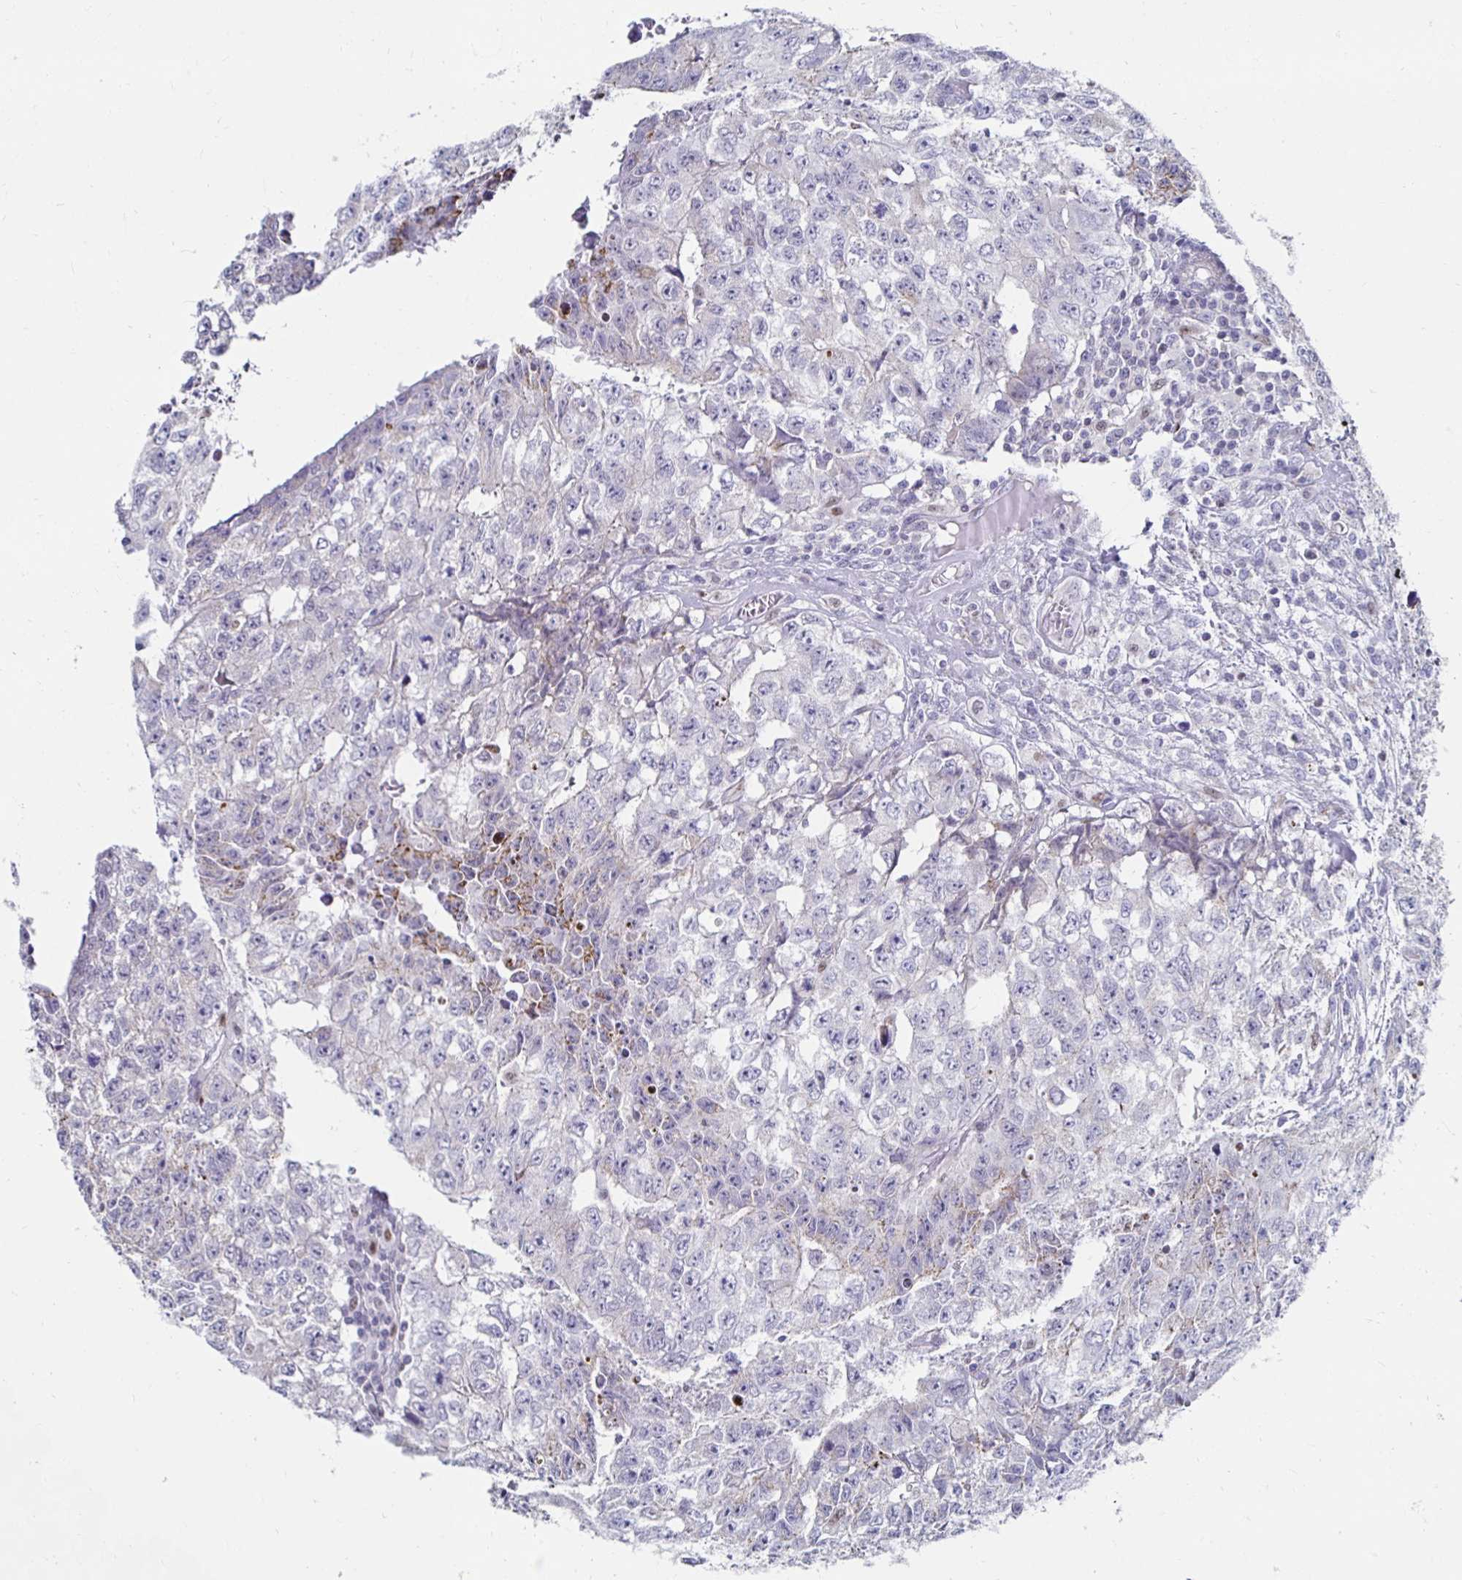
{"staining": {"intensity": "moderate", "quantity": "<25%", "location": "cytoplasmic/membranous"}, "tissue": "testis cancer", "cell_type": "Tumor cells", "image_type": "cancer", "snomed": [{"axis": "morphology", "description": "Carcinoma, Embryonal, NOS"}, {"axis": "morphology", "description": "Teratoma, malignant, NOS"}, {"axis": "topography", "description": "Testis"}], "caption": "IHC staining of testis cancer, which reveals low levels of moderate cytoplasmic/membranous staining in approximately <25% of tumor cells indicating moderate cytoplasmic/membranous protein expression. The staining was performed using DAB (3,3'-diaminobenzidine) (brown) for protein detection and nuclei were counterstained in hematoxylin (blue).", "gene": "NOCT", "patient": {"sex": "male", "age": 24}}